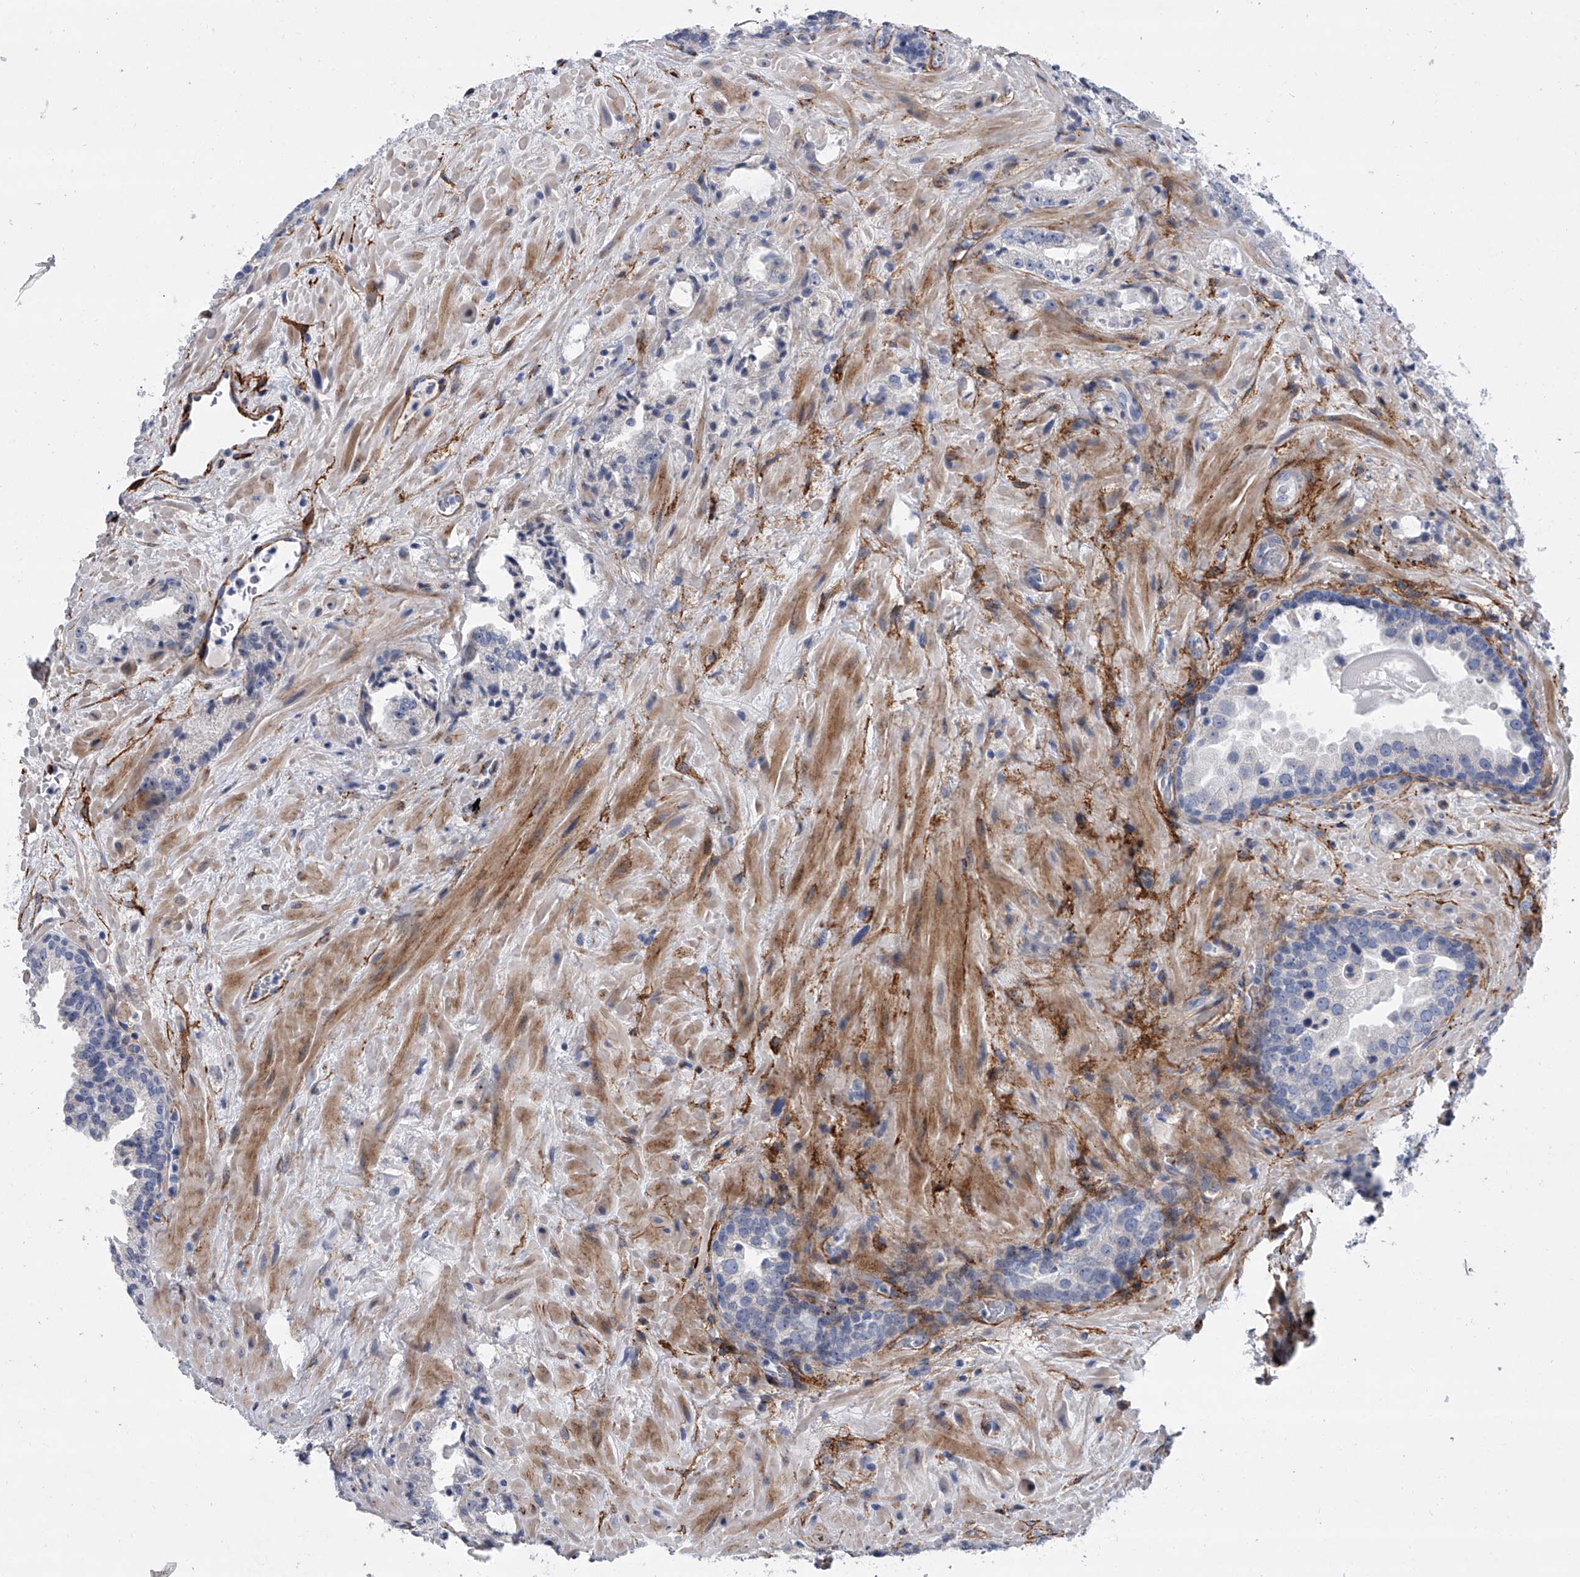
{"staining": {"intensity": "negative", "quantity": "none", "location": "none"}, "tissue": "prostate cancer", "cell_type": "Tumor cells", "image_type": "cancer", "snomed": [{"axis": "morphology", "description": "Adenocarcinoma, High grade"}, {"axis": "topography", "description": "Prostate"}], "caption": "DAB (3,3'-diaminobenzidine) immunohistochemical staining of human prostate cancer (adenocarcinoma (high-grade)) reveals no significant positivity in tumor cells.", "gene": "ALG14", "patient": {"sex": "male", "age": 64}}